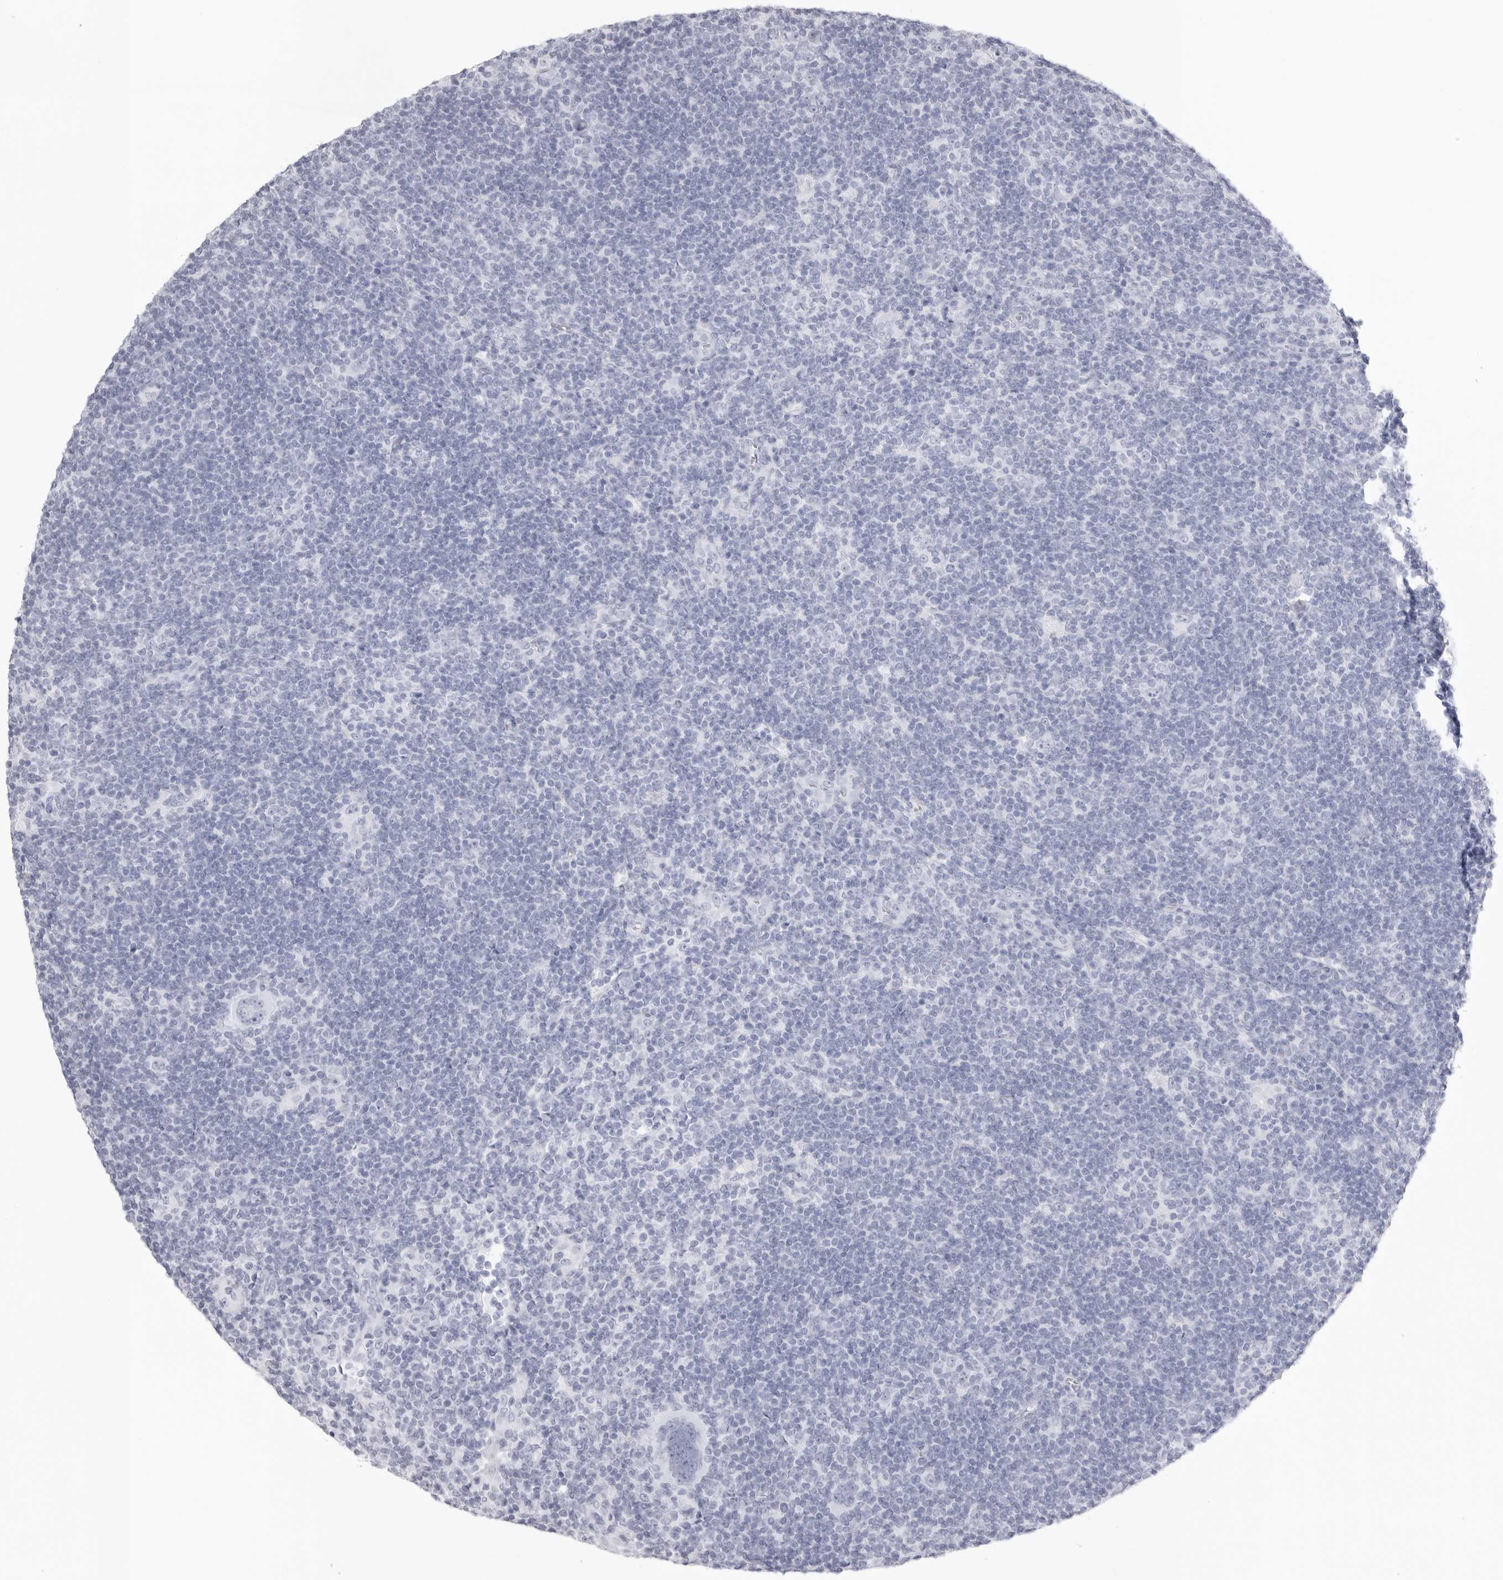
{"staining": {"intensity": "negative", "quantity": "none", "location": "none"}, "tissue": "lymphoma", "cell_type": "Tumor cells", "image_type": "cancer", "snomed": [{"axis": "morphology", "description": "Hodgkin's disease, NOS"}, {"axis": "topography", "description": "Lymph node"}], "caption": "DAB (3,3'-diaminobenzidine) immunohistochemical staining of human Hodgkin's disease shows no significant expression in tumor cells.", "gene": "KLK9", "patient": {"sex": "female", "age": 57}}